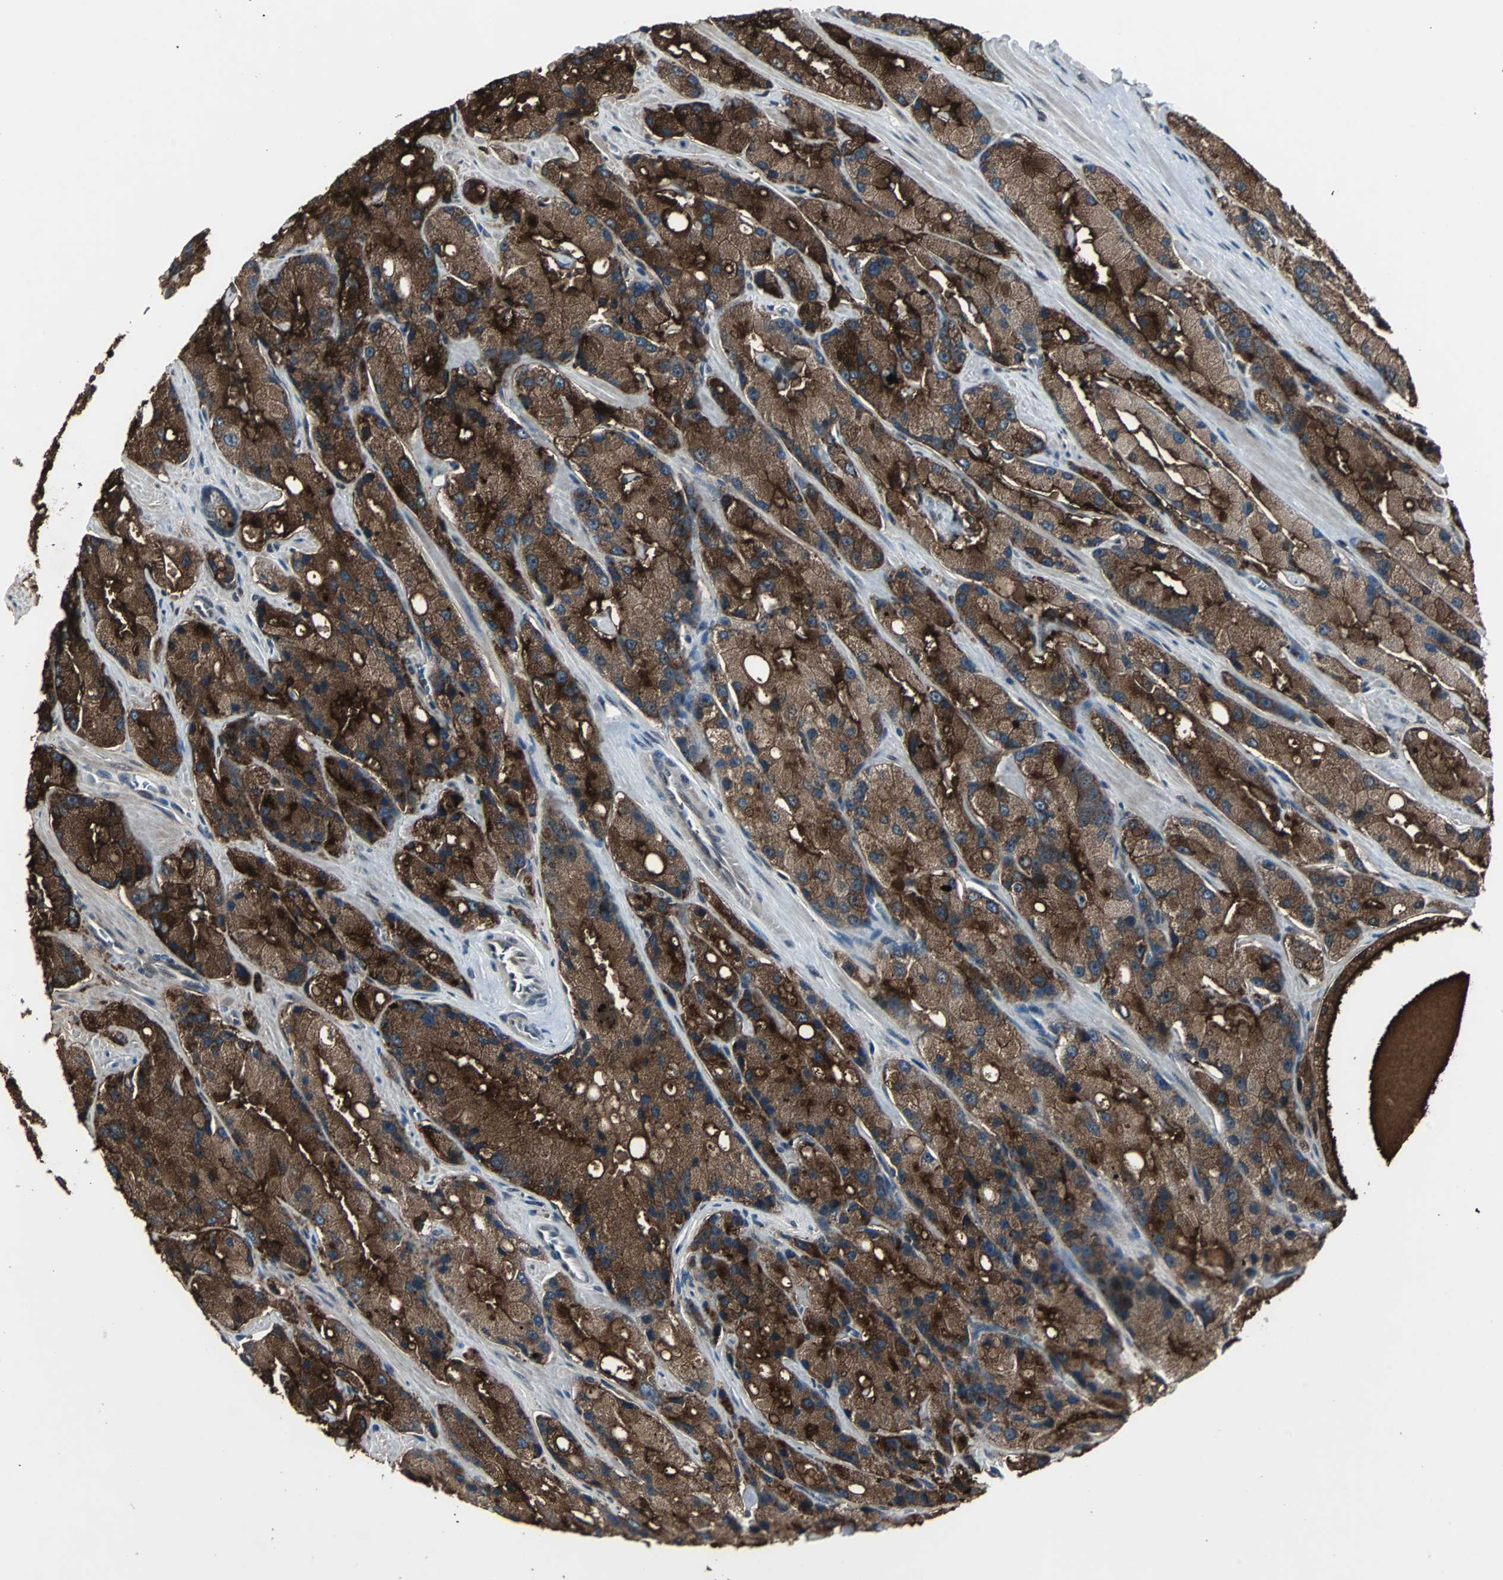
{"staining": {"intensity": "strong", "quantity": ">75%", "location": "cytoplasmic/membranous"}, "tissue": "prostate cancer", "cell_type": "Tumor cells", "image_type": "cancer", "snomed": [{"axis": "morphology", "description": "Adenocarcinoma, High grade"}, {"axis": "topography", "description": "Prostate"}], "caption": "A high-resolution histopathology image shows immunohistochemistry (IHC) staining of adenocarcinoma (high-grade) (prostate), which displays strong cytoplasmic/membranous positivity in about >75% of tumor cells.", "gene": "MKX", "patient": {"sex": "male", "age": 58}}